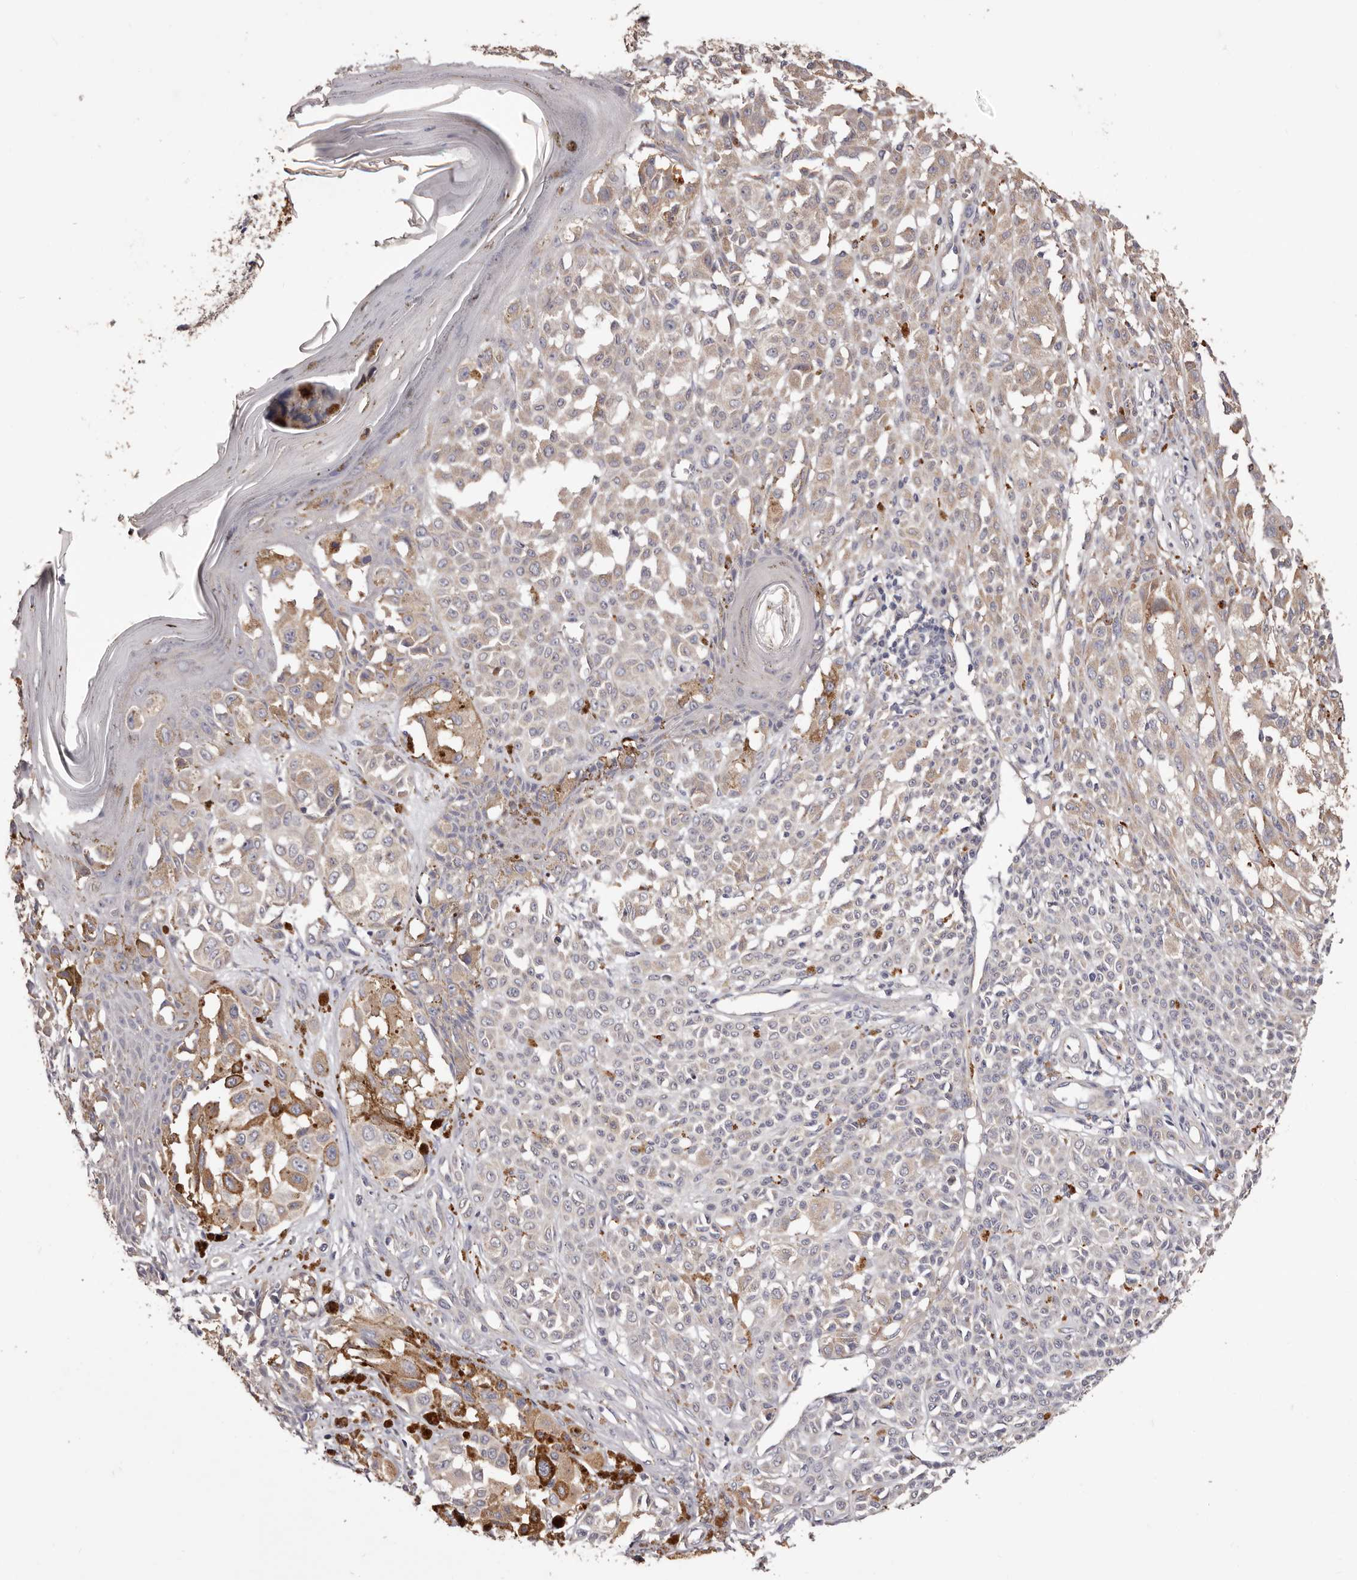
{"staining": {"intensity": "weak", "quantity": "<25%", "location": "cytoplasmic/membranous"}, "tissue": "melanoma", "cell_type": "Tumor cells", "image_type": "cancer", "snomed": [{"axis": "morphology", "description": "Malignant melanoma, NOS"}, {"axis": "topography", "description": "Skin of leg"}], "caption": "Malignant melanoma was stained to show a protein in brown. There is no significant expression in tumor cells.", "gene": "ETNK1", "patient": {"sex": "female", "age": 72}}